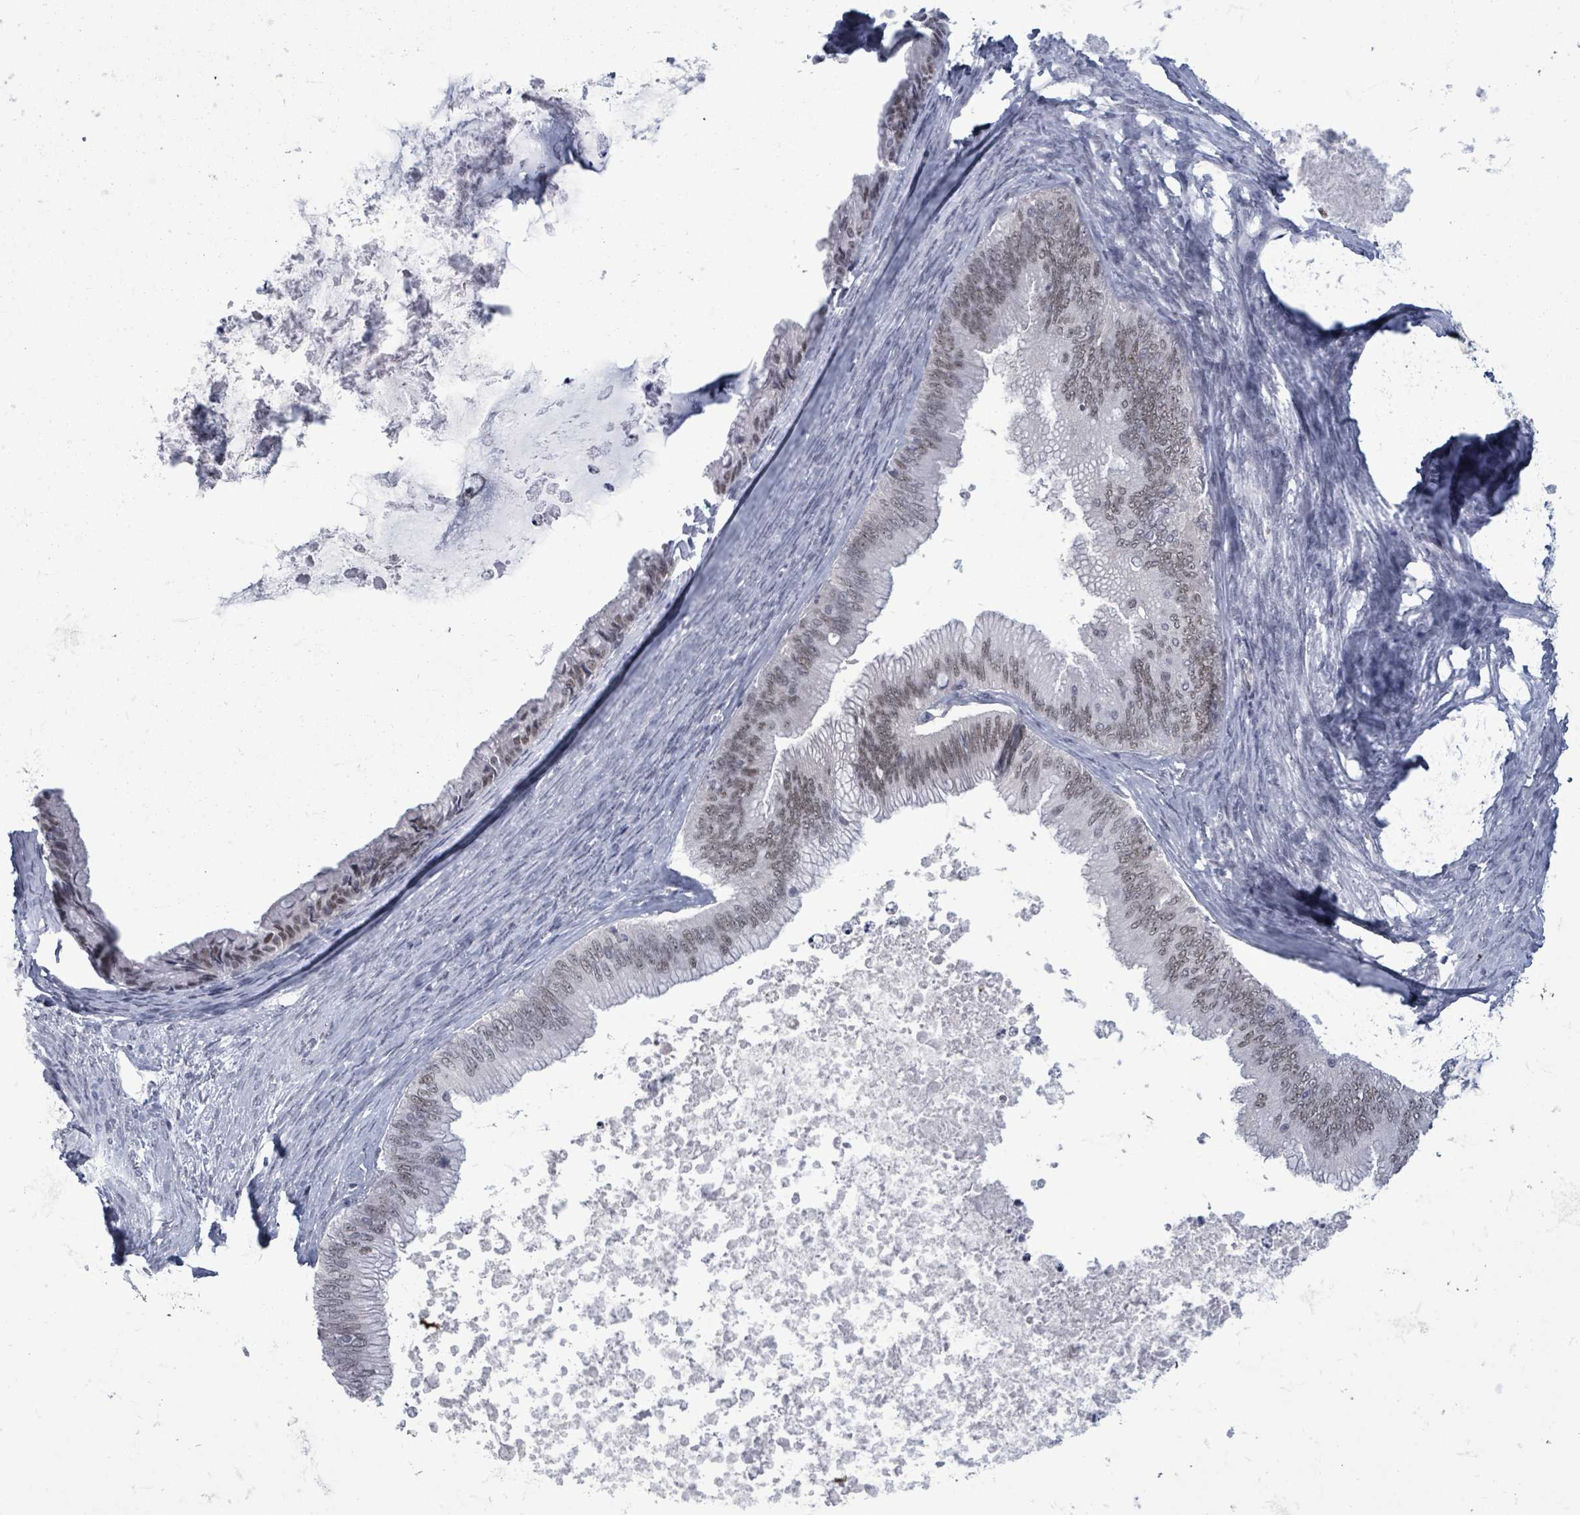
{"staining": {"intensity": "weak", "quantity": "25%-75%", "location": "nuclear"}, "tissue": "ovarian cancer", "cell_type": "Tumor cells", "image_type": "cancer", "snomed": [{"axis": "morphology", "description": "Cystadenocarcinoma, mucinous, NOS"}, {"axis": "topography", "description": "Ovary"}], "caption": "Weak nuclear protein expression is seen in approximately 25%-75% of tumor cells in ovarian cancer (mucinous cystadenocarcinoma). Immunohistochemistry (ihc) stains the protein of interest in brown and the nuclei are stained blue.", "gene": "ERCC5", "patient": {"sex": "female", "age": 35}}